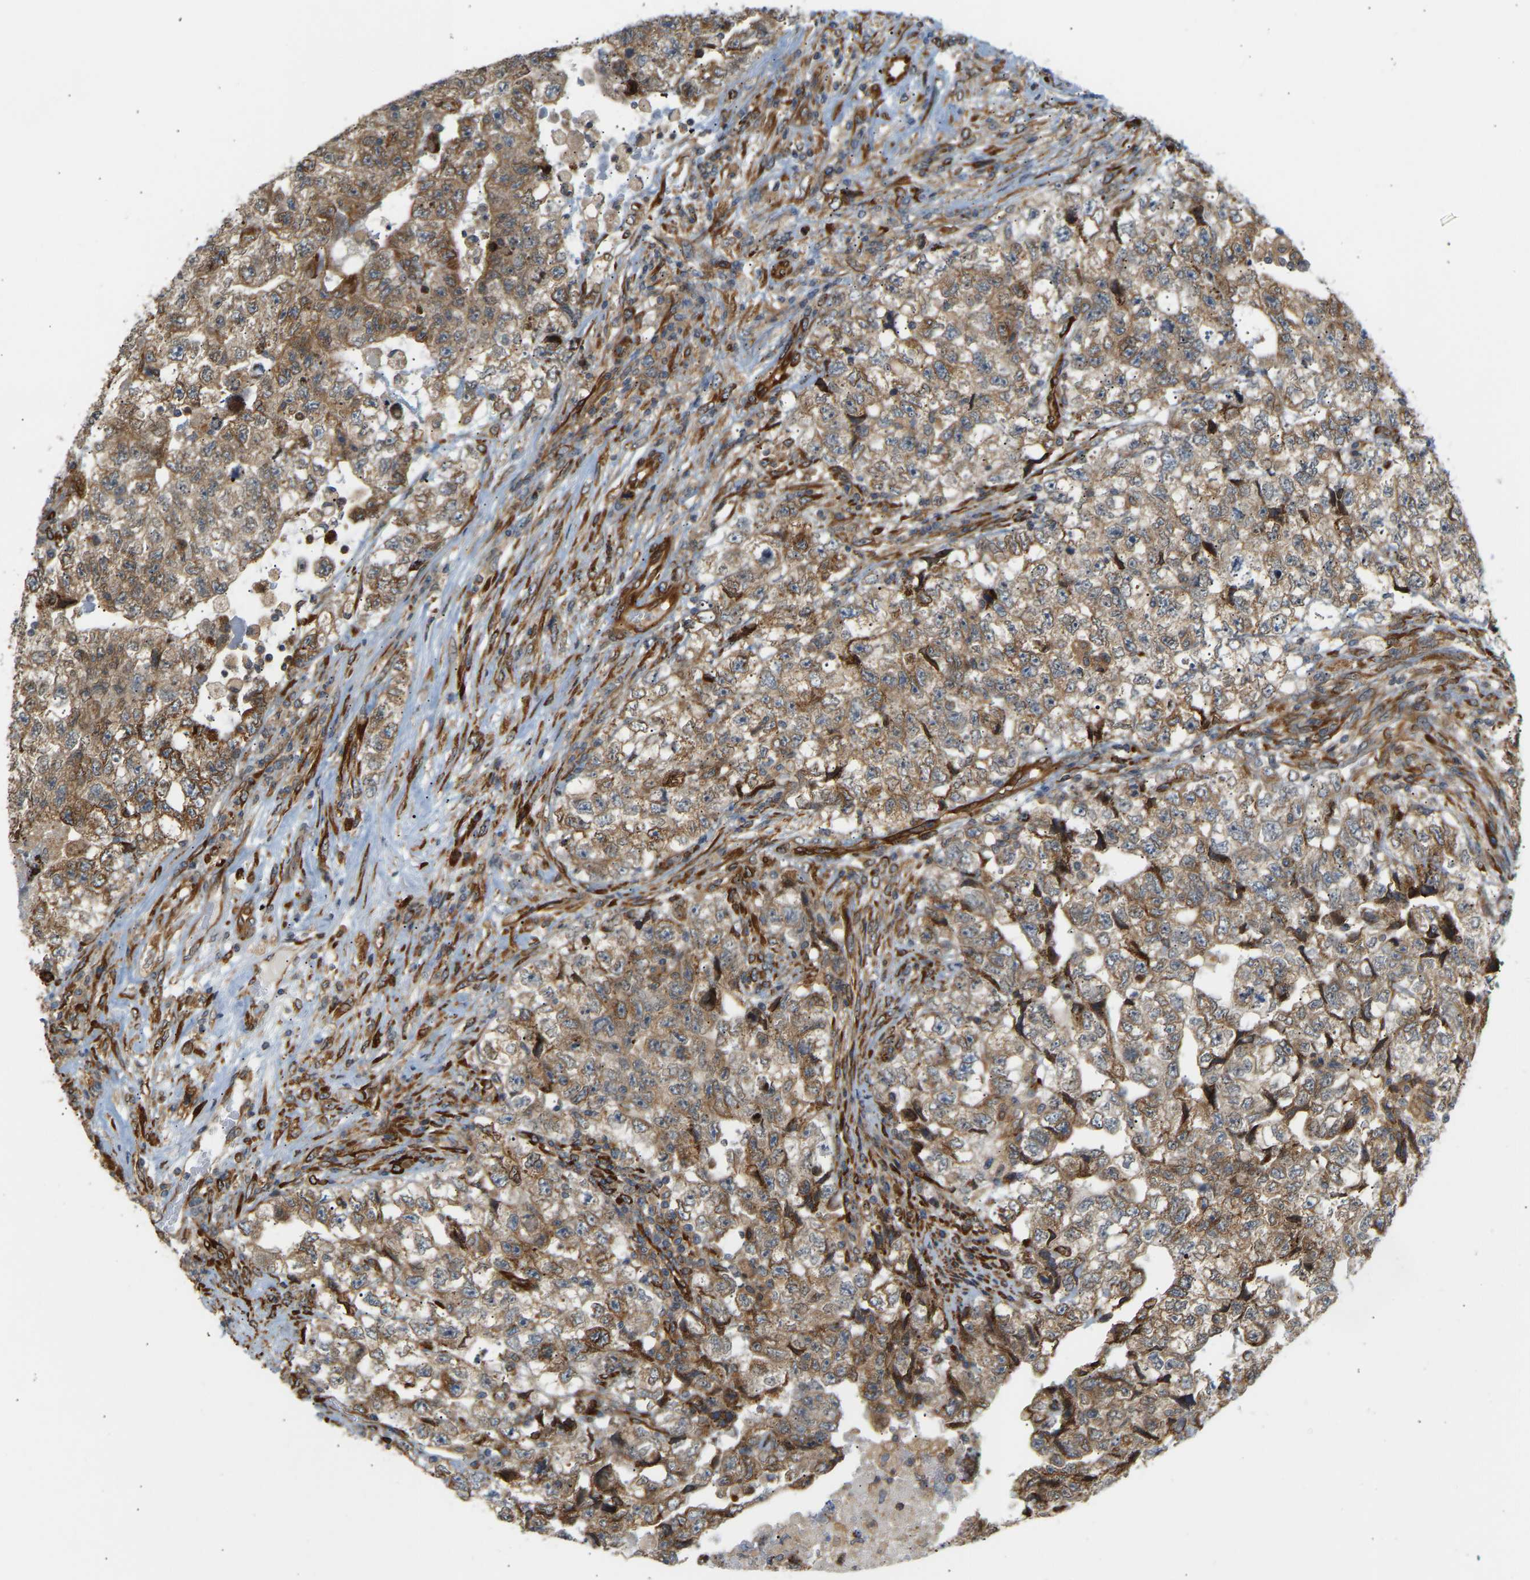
{"staining": {"intensity": "moderate", "quantity": ">75%", "location": "cytoplasmic/membranous"}, "tissue": "testis cancer", "cell_type": "Tumor cells", "image_type": "cancer", "snomed": [{"axis": "morphology", "description": "Carcinoma, Embryonal, NOS"}, {"axis": "topography", "description": "Testis"}], "caption": "There is medium levels of moderate cytoplasmic/membranous positivity in tumor cells of embryonal carcinoma (testis), as demonstrated by immunohistochemical staining (brown color).", "gene": "PLCG2", "patient": {"sex": "male", "age": 36}}